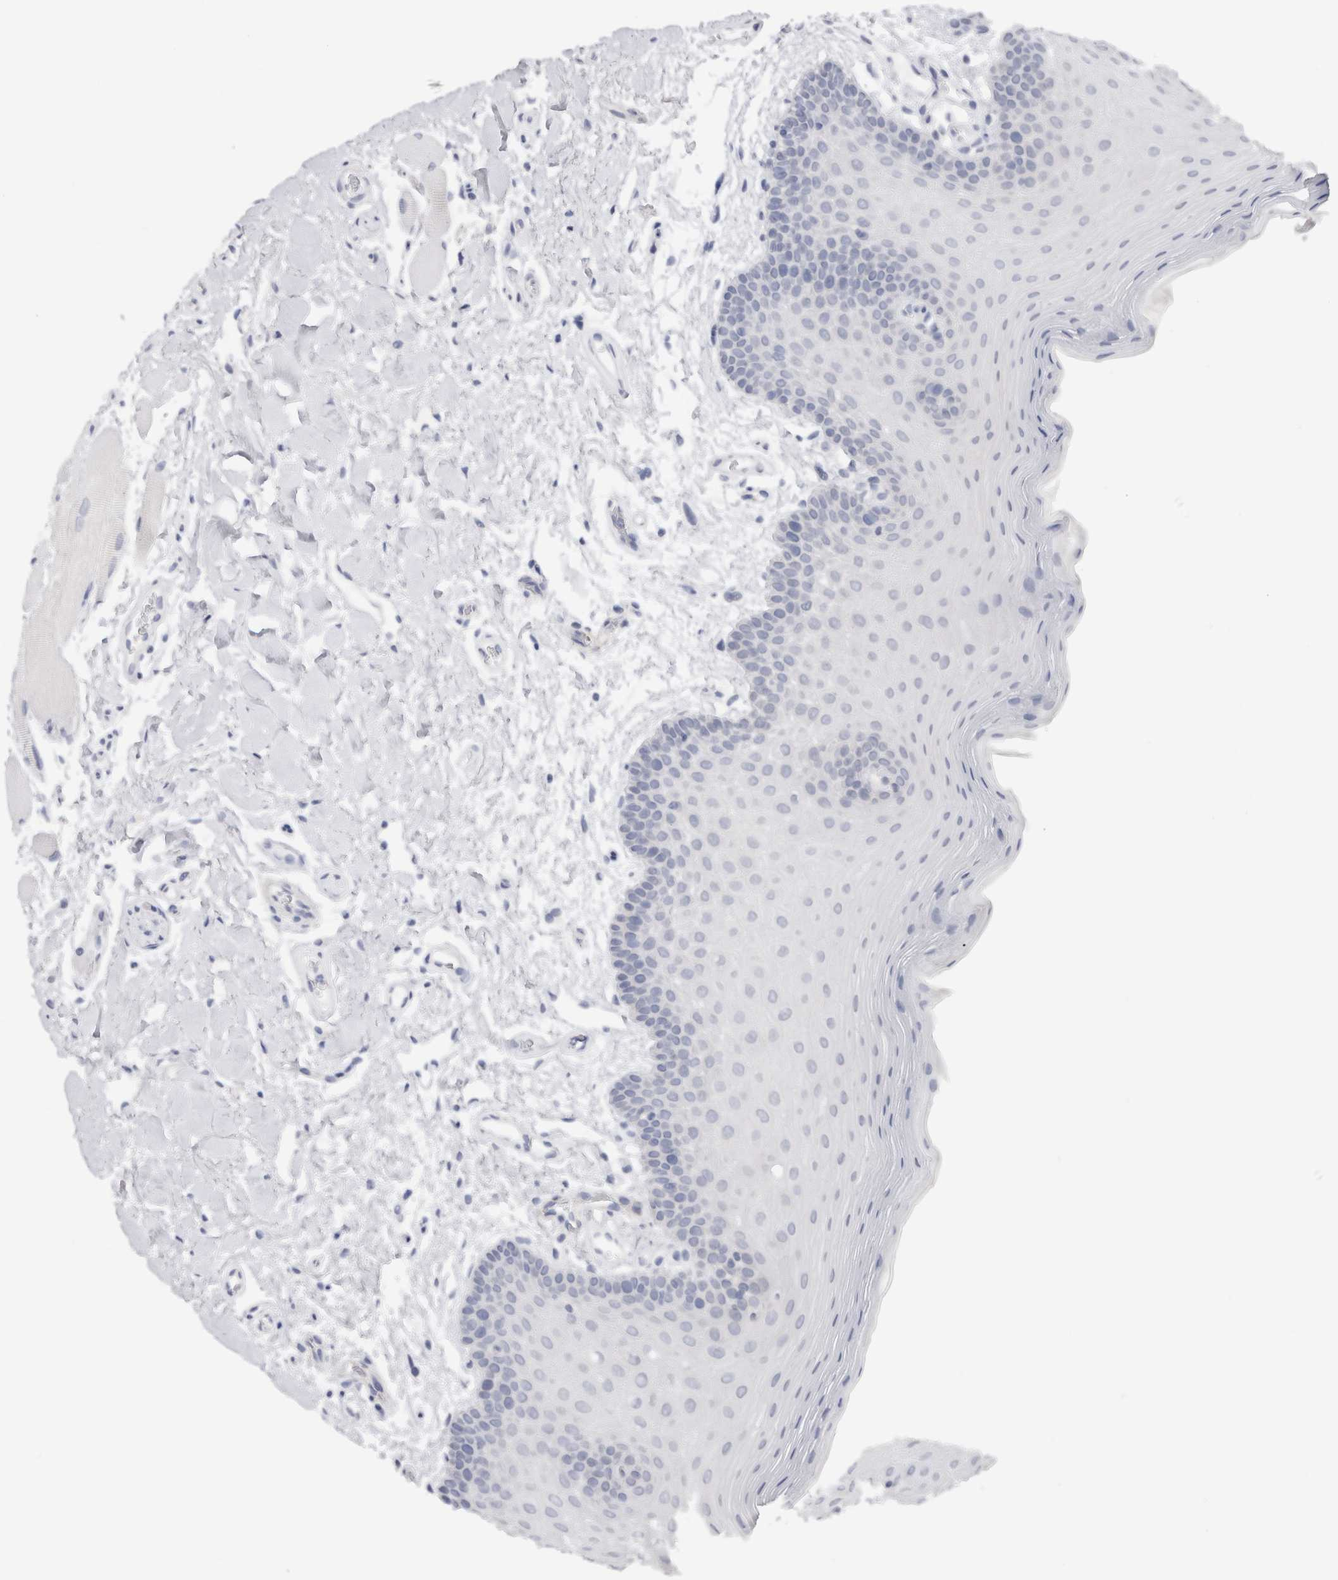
{"staining": {"intensity": "negative", "quantity": "none", "location": "none"}, "tissue": "oral mucosa", "cell_type": "Squamous epithelial cells", "image_type": "normal", "snomed": [{"axis": "morphology", "description": "Normal tissue, NOS"}, {"axis": "topography", "description": "Oral tissue"}], "caption": "Human oral mucosa stained for a protein using immunohistochemistry shows no staining in squamous epithelial cells.", "gene": "C9orf50", "patient": {"sex": "male", "age": 62}}